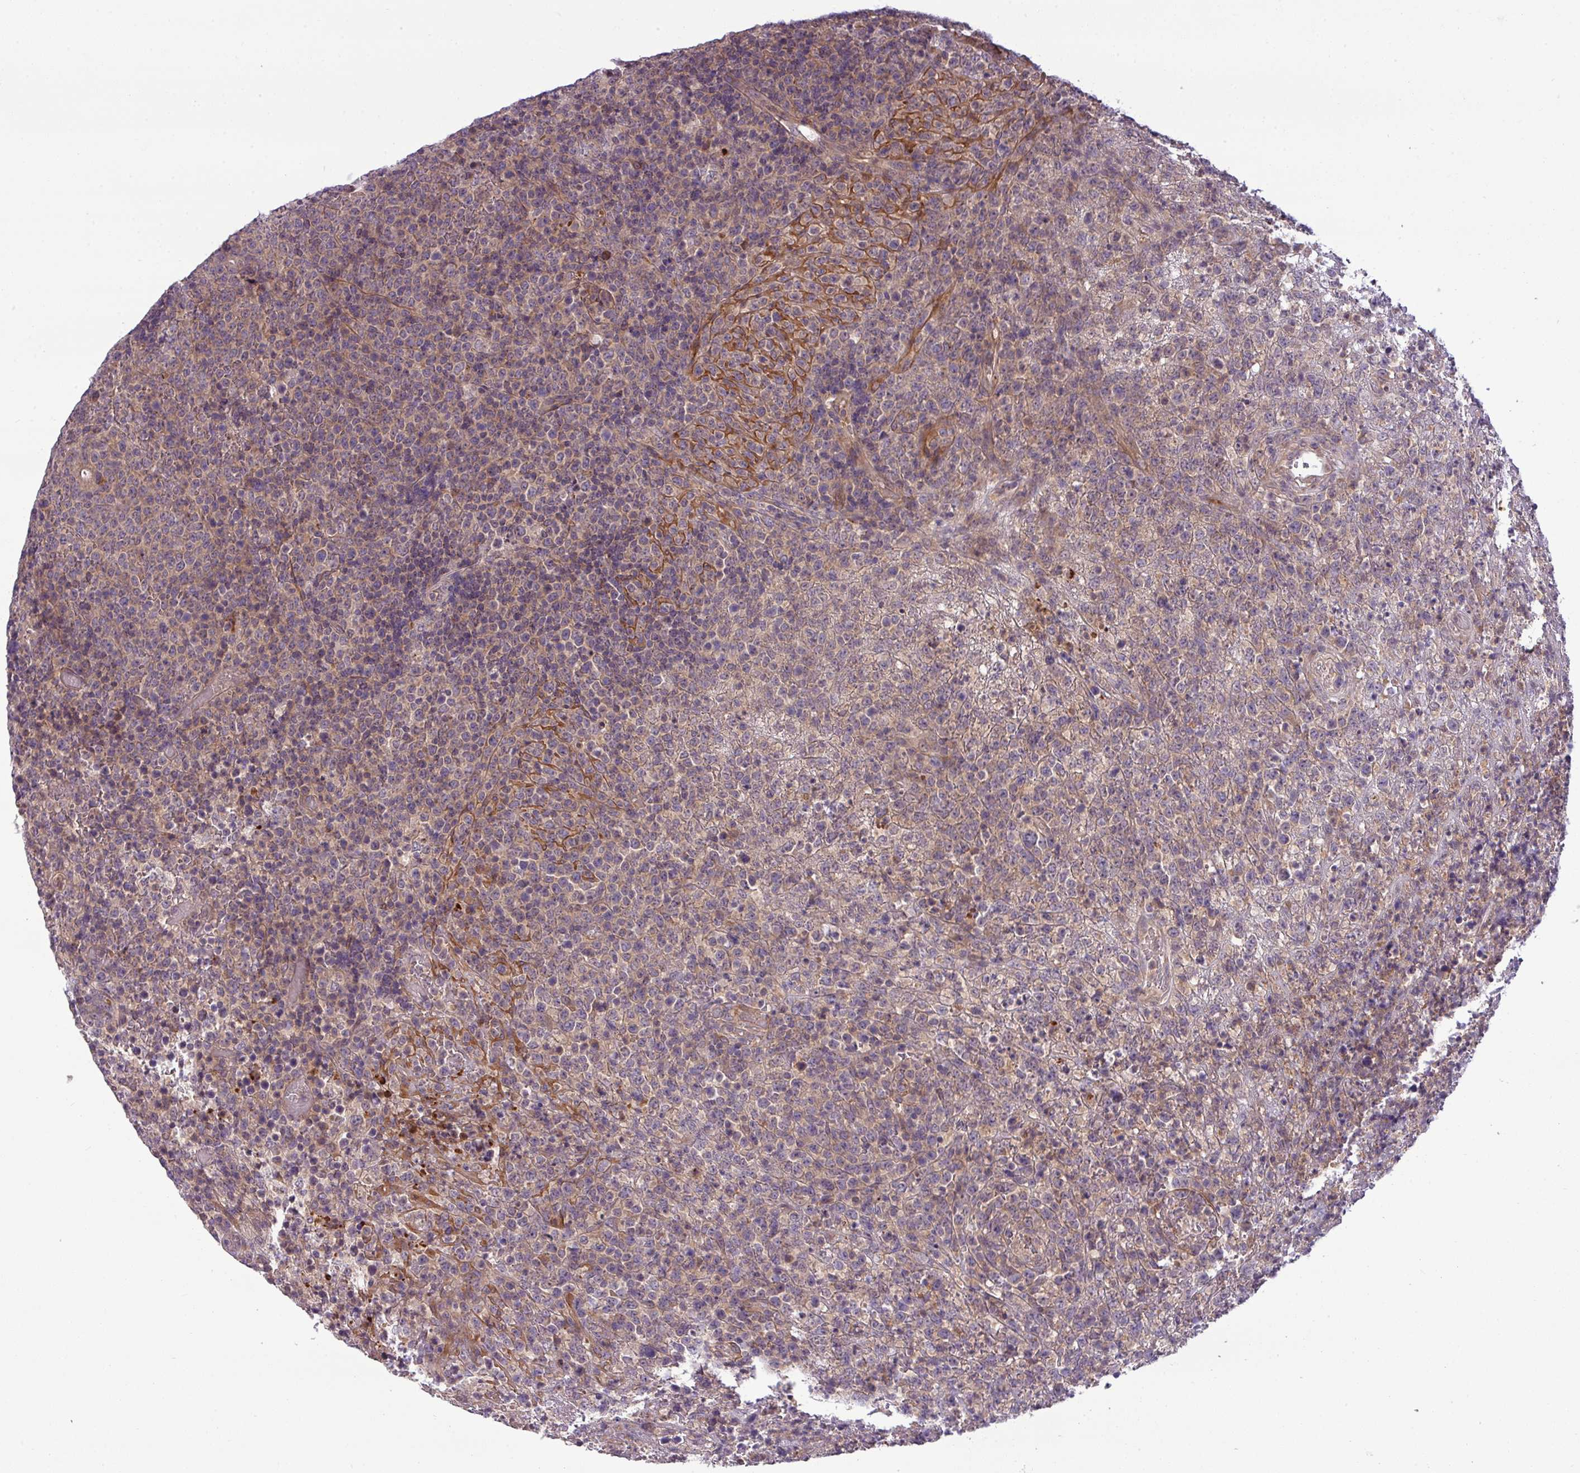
{"staining": {"intensity": "negative", "quantity": "none", "location": "none"}, "tissue": "lymphoma", "cell_type": "Tumor cells", "image_type": "cancer", "snomed": [{"axis": "morphology", "description": "Malignant lymphoma, non-Hodgkin's type, High grade"}, {"axis": "topography", "description": "Colon"}], "caption": "DAB (3,3'-diaminobenzidine) immunohistochemical staining of human lymphoma demonstrates no significant expression in tumor cells.", "gene": "ZNF35", "patient": {"sex": "female", "age": 53}}